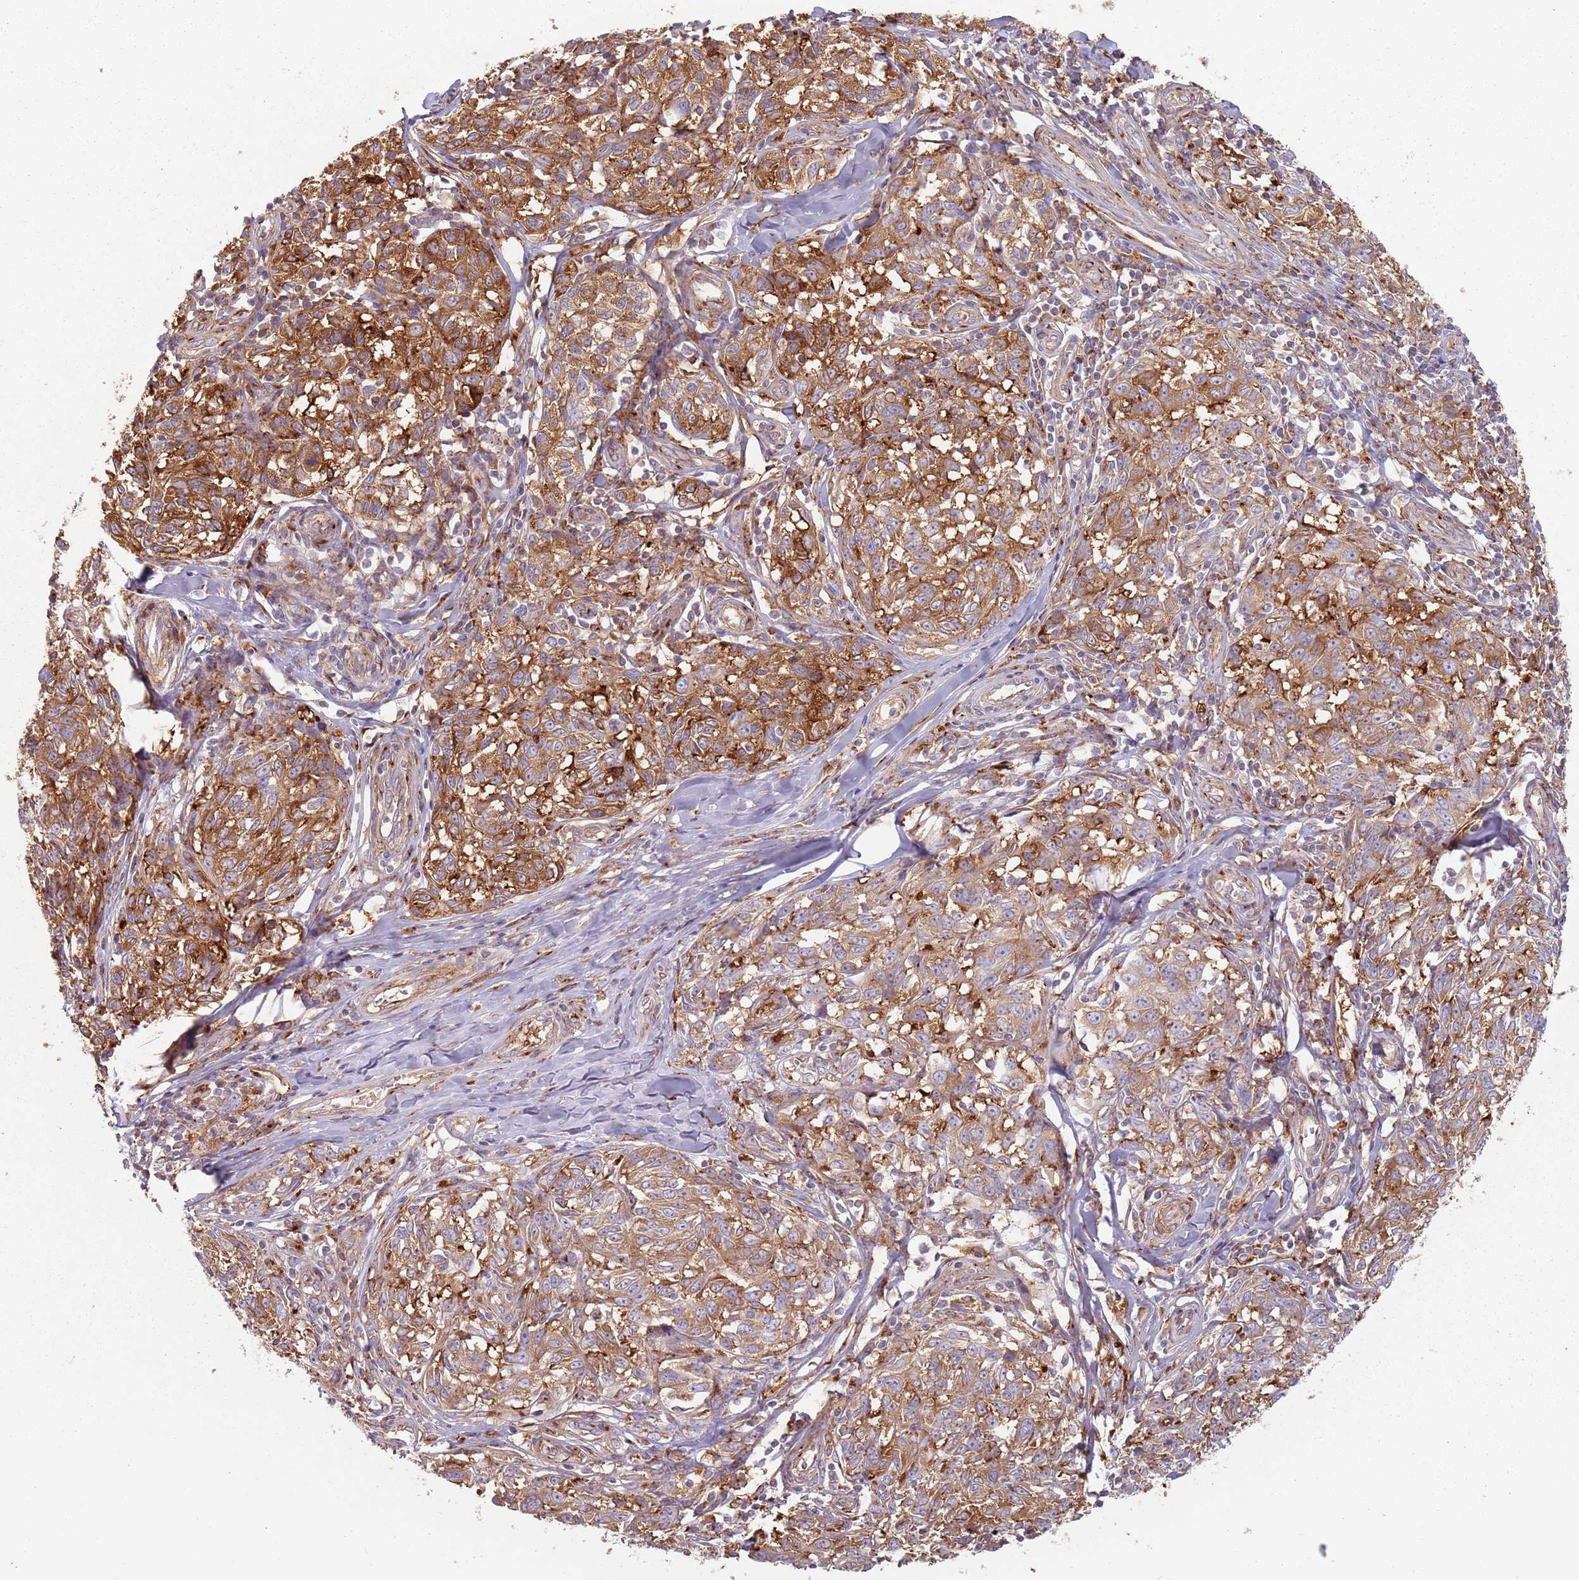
{"staining": {"intensity": "strong", "quantity": "25%-75%", "location": "cytoplasmic/membranous"}, "tissue": "melanoma", "cell_type": "Tumor cells", "image_type": "cancer", "snomed": [{"axis": "morphology", "description": "Normal tissue, NOS"}, {"axis": "morphology", "description": "Malignant melanoma, NOS"}, {"axis": "topography", "description": "Skin"}], "caption": "This photomicrograph displays IHC staining of human malignant melanoma, with high strong cytoplasmic/membranous expression in about 25%-75% of tumor cells.", "gene": "TPD52L2", "patient": {"sex": "female", "age": 64}}